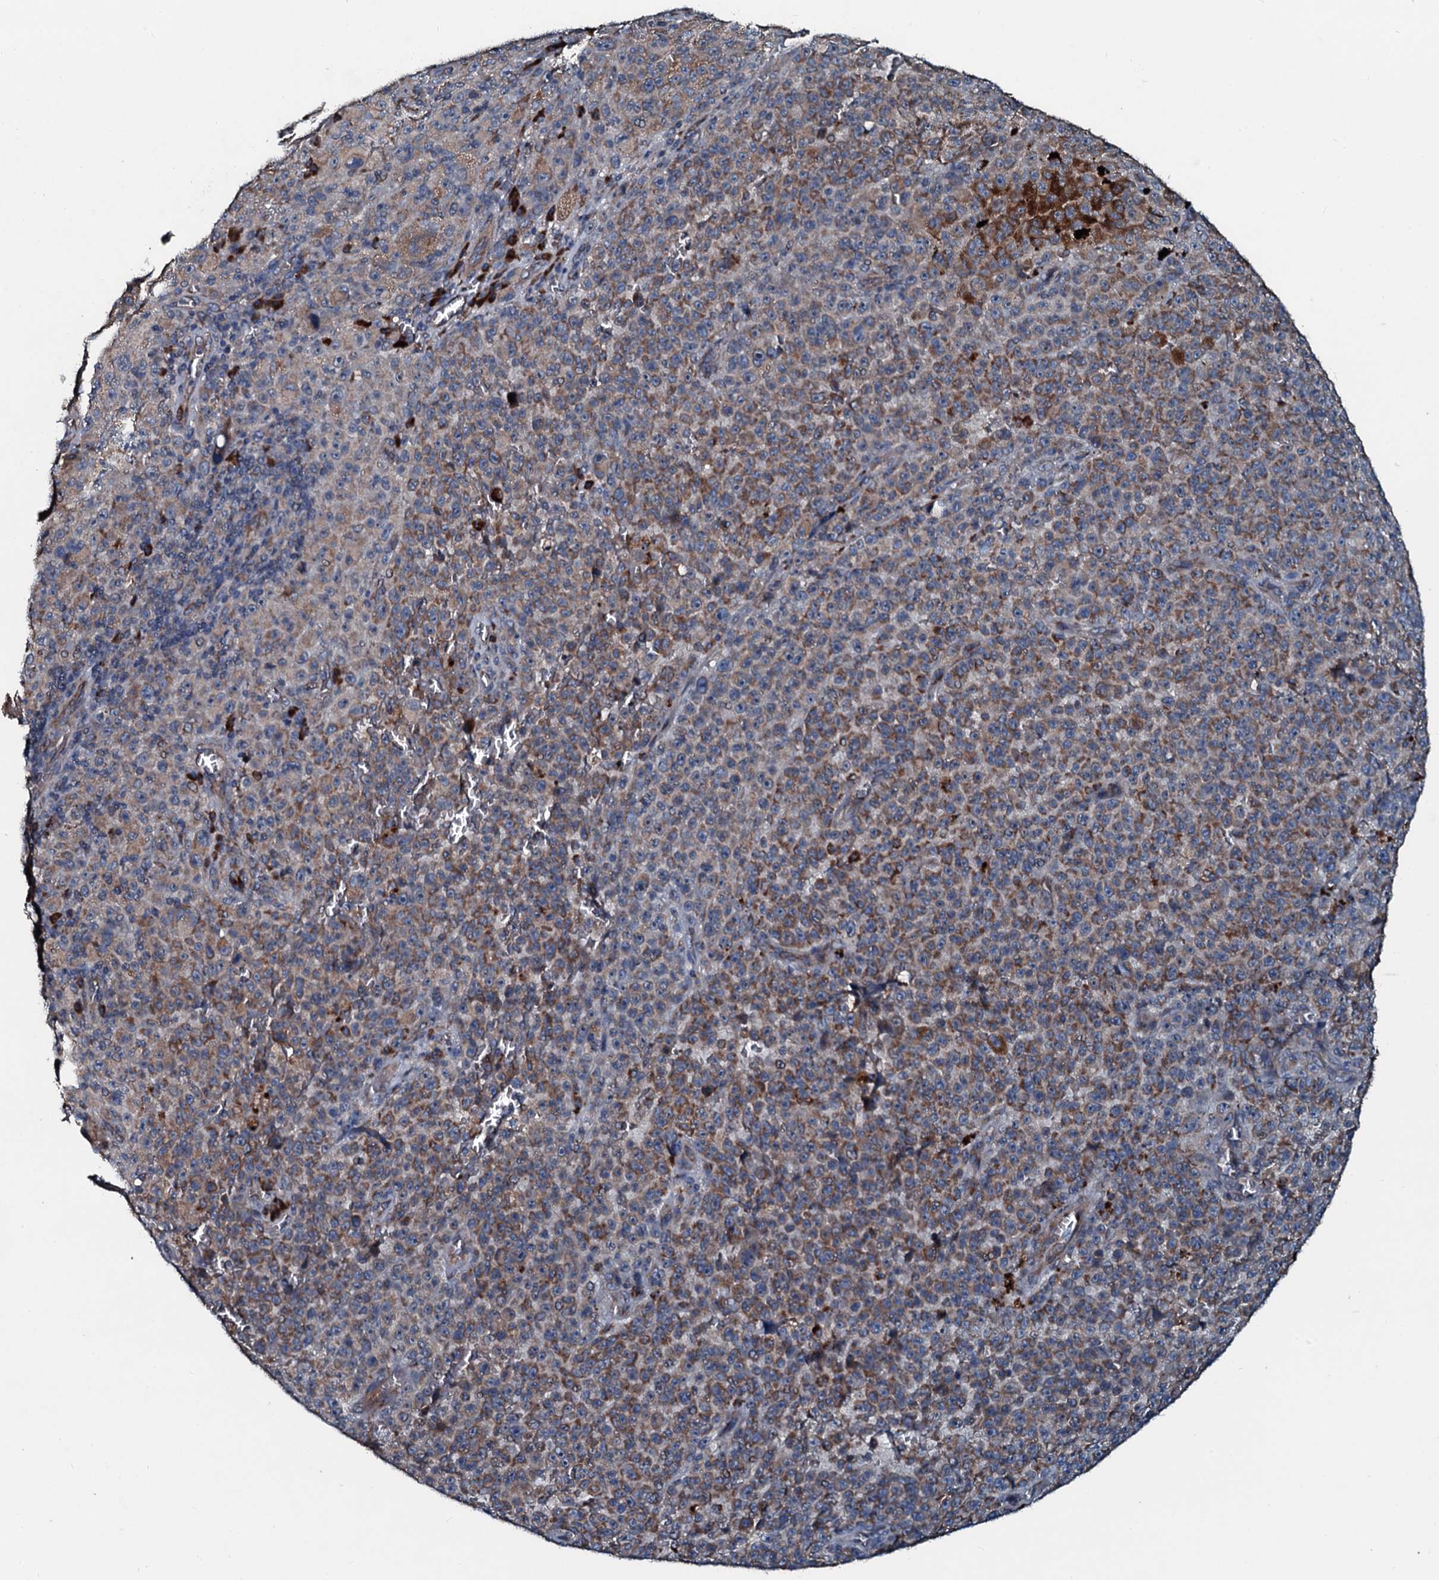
{"staining": {"intensity": "moderate", "quantity": "25%-75%", "location": "cytoplasmic/membranous"}, "tissue": "melanoma", "cell_type": "Tumor cells", "image_type": "cancer", "snomed": [{"axis": "morphology", "description": "Malignant melanoma, NOS"}, {"axis": "topography", "description": "Skin"}], "caption": "This histopathology image displays malignant melanoma stained with immunohistochemistry (IHC) to label a protein in brown. The cytoplasmic/membranous of tumor cells show moderate positivity for the protein. Nuclei are counter-stained blue.", "gene": "ACSS3", "patient": {"sex": "female", "age": 82}}